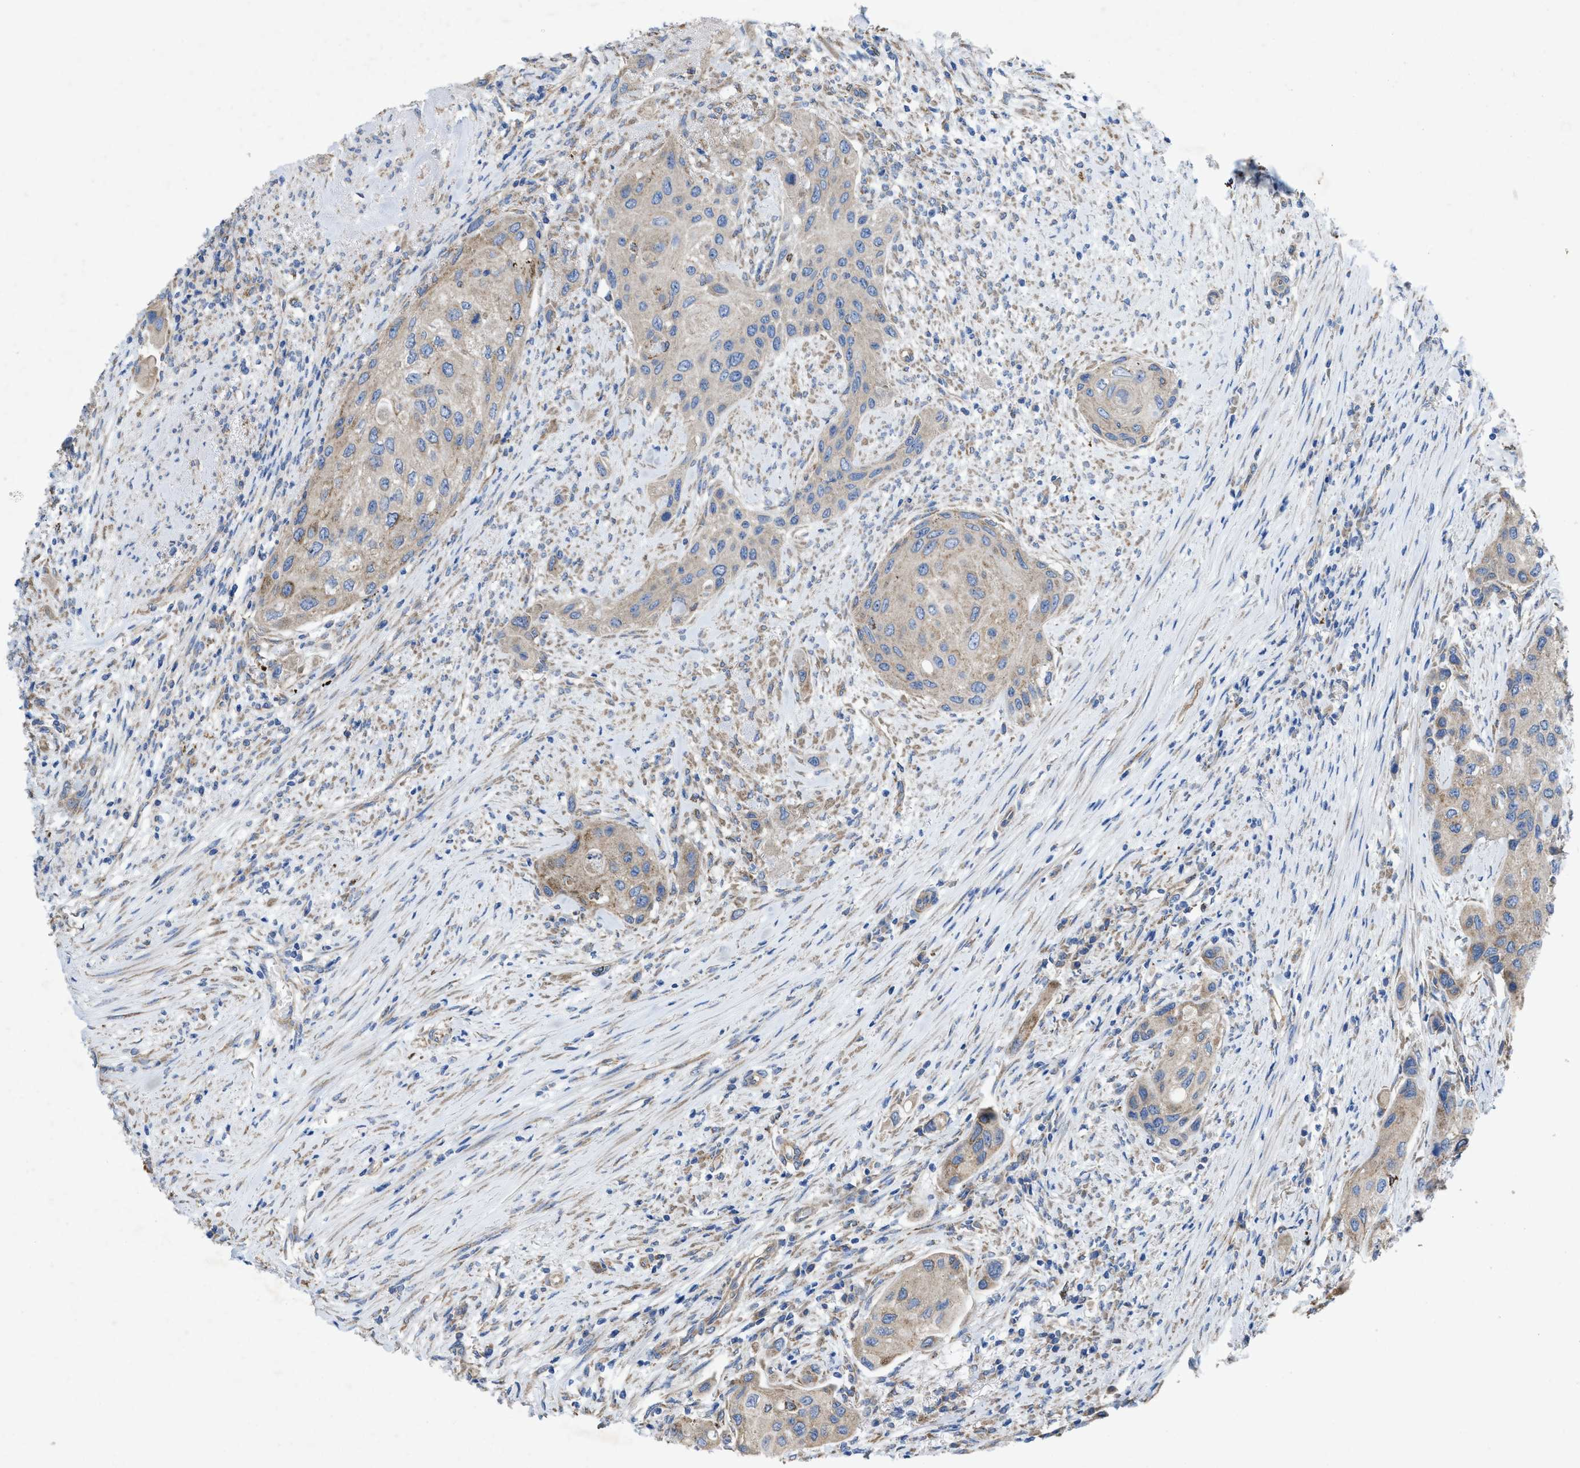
{"staining": {"intensity": "weak", "quantity": ">75%", "location": "cytoplasmic/membranous"}, "tissue": "urothelial cancer", "cell_type": "Tumor cells", "image_type": "cancer", "snomed": [{"axis": "morphology", "description": "Urothelial carcinoma, High grade"}, {"axis": "topography", "description": "Urinary bladder"}], "caption": "Human high-grade urothelial carcinoma stained for a protein (brown) shows weak cytoplasmic/membranous positive positivity in about >75% of tumor cells.", "gene": "DOLPP1", "patient": {"sex": "female", "age": 56}}